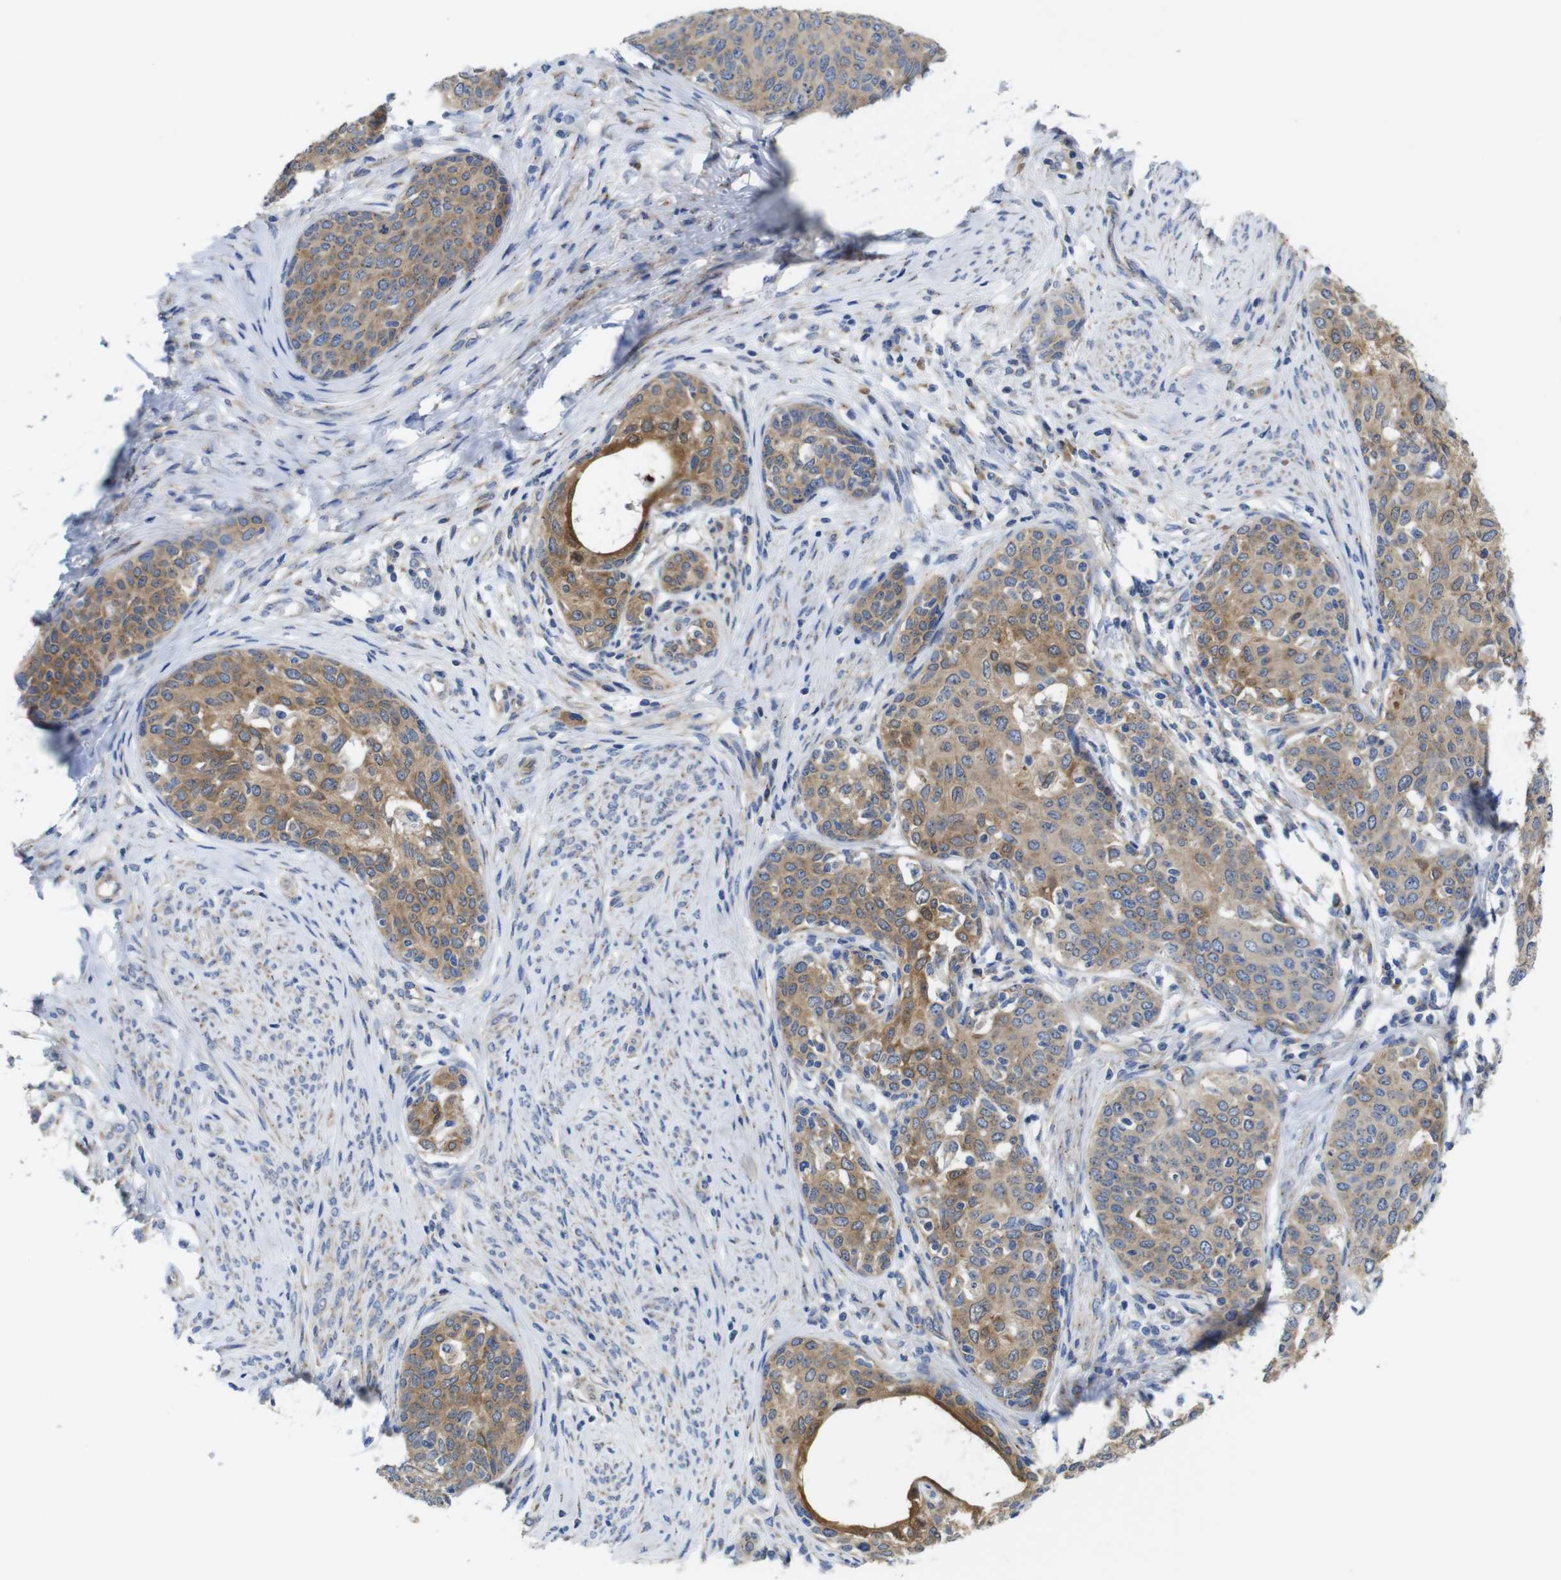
{"staining": {"intensity": "moderate", "quantity": ">75%", "location": "cytoplasmic/membranous"}, "tissue": "cervical cancer", "cell_type": "Tumor cells", "image_type": "cancer", "snomed": [{"axis": "morphology", "description": "Squamous cell carcinoma, NOS"}, {"axis": "morphology", "description": "Adenocarcinoma, NOS"}, {"axis": "topography", "description": "Cervix"}], "caption": "Human cervical cancer (squamous cell carcinoma) stained with a protein marker shows moderate staining in tumor cells.", "gene": "DDRGK1", "patient": {"sex": "female", "age": 52}}